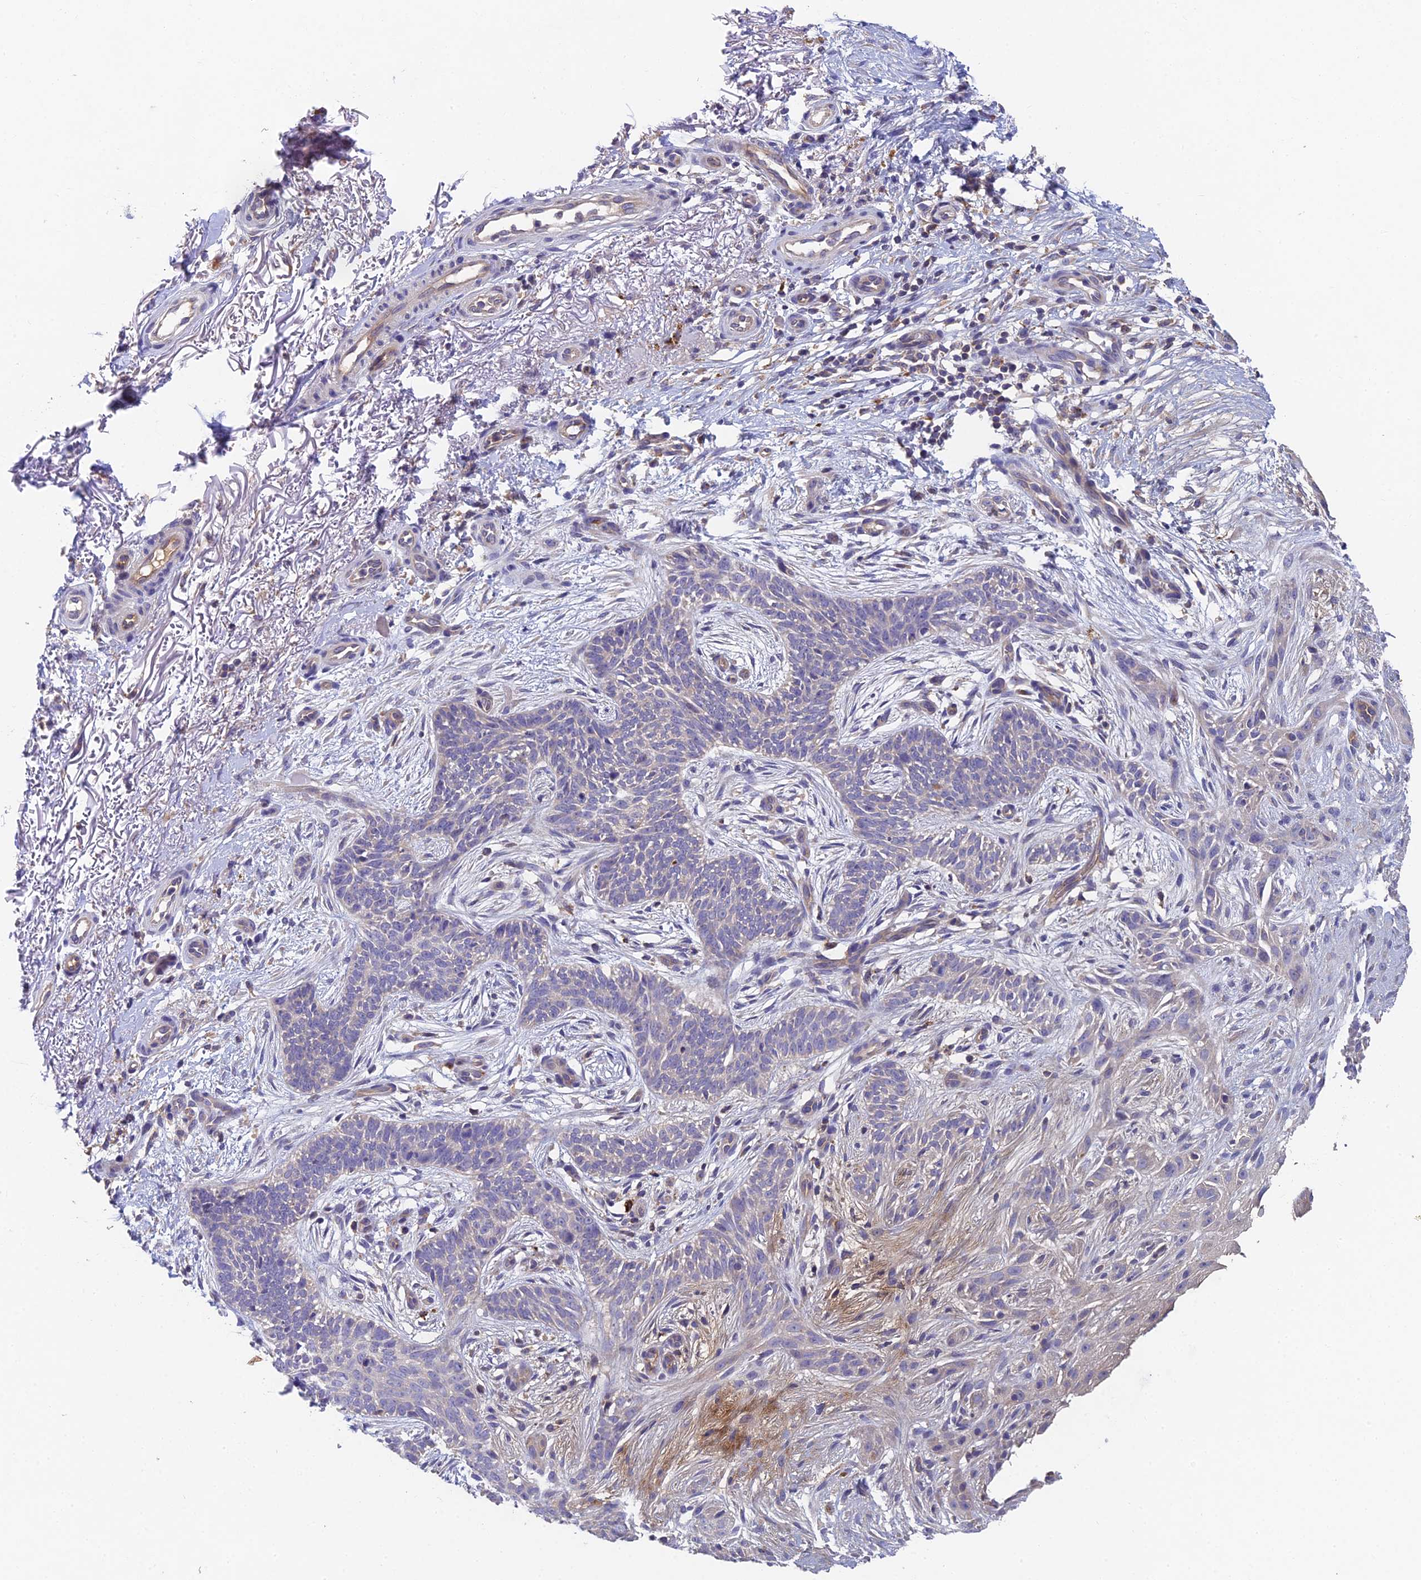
{"staining": {"intensity": "negative", "quantity": "none", "location": "none"}, "tissue": "skin cancer", "cell_type": "Tumor cells", "image_type": "cancer", "snomed": [{"axis": "morphology", "description": "Basal cell carcinoma"}, {"axis": "topography", "description": "Skin"}], "caption": "IHC micrograph of neoplastic tissue: basal cell carcinoma (skin) stained with DAB shows no significant protein positivity in tumor cells.", "gene": "ADAMTS13", "patient": {"sex": "female", "age": 82}}